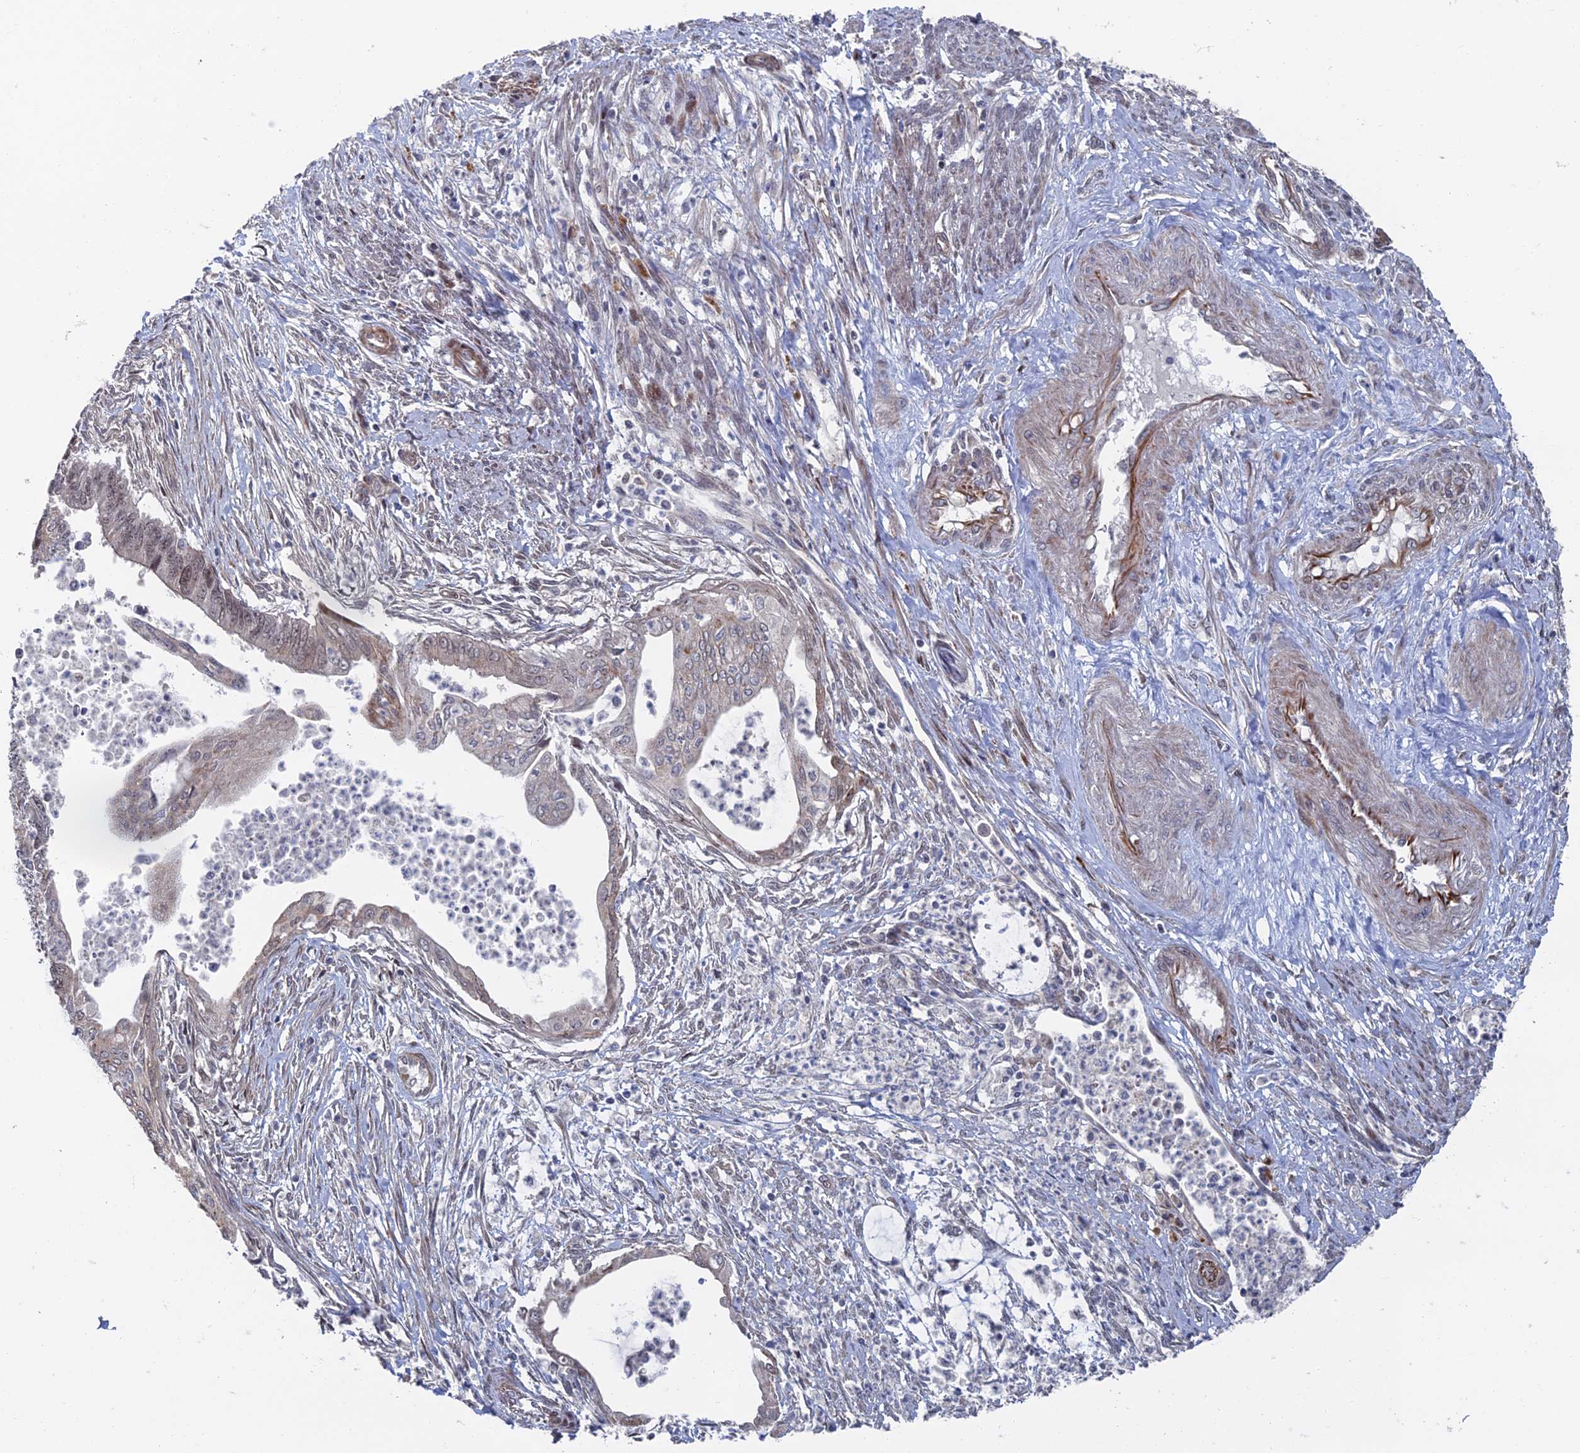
{"staining": {"intensity": "negative", "quantity": "none", "location": "none"}, "tissue": "endometrial cancer", "cell_type": "Tumor cells", "image_type": "cancer", "snomed": [{"axis": "morphology", "description": "Adenocarcinoma, NOS"}, {"axis": "topography", "description": "Endometrium"}], "caption": "Immunohistochemistry of human endometrial adenocarcinoma shows no staining in tumor cells.", "gene": "GTF2IRD1", "patient": {"sex": "female", "age": 73}}